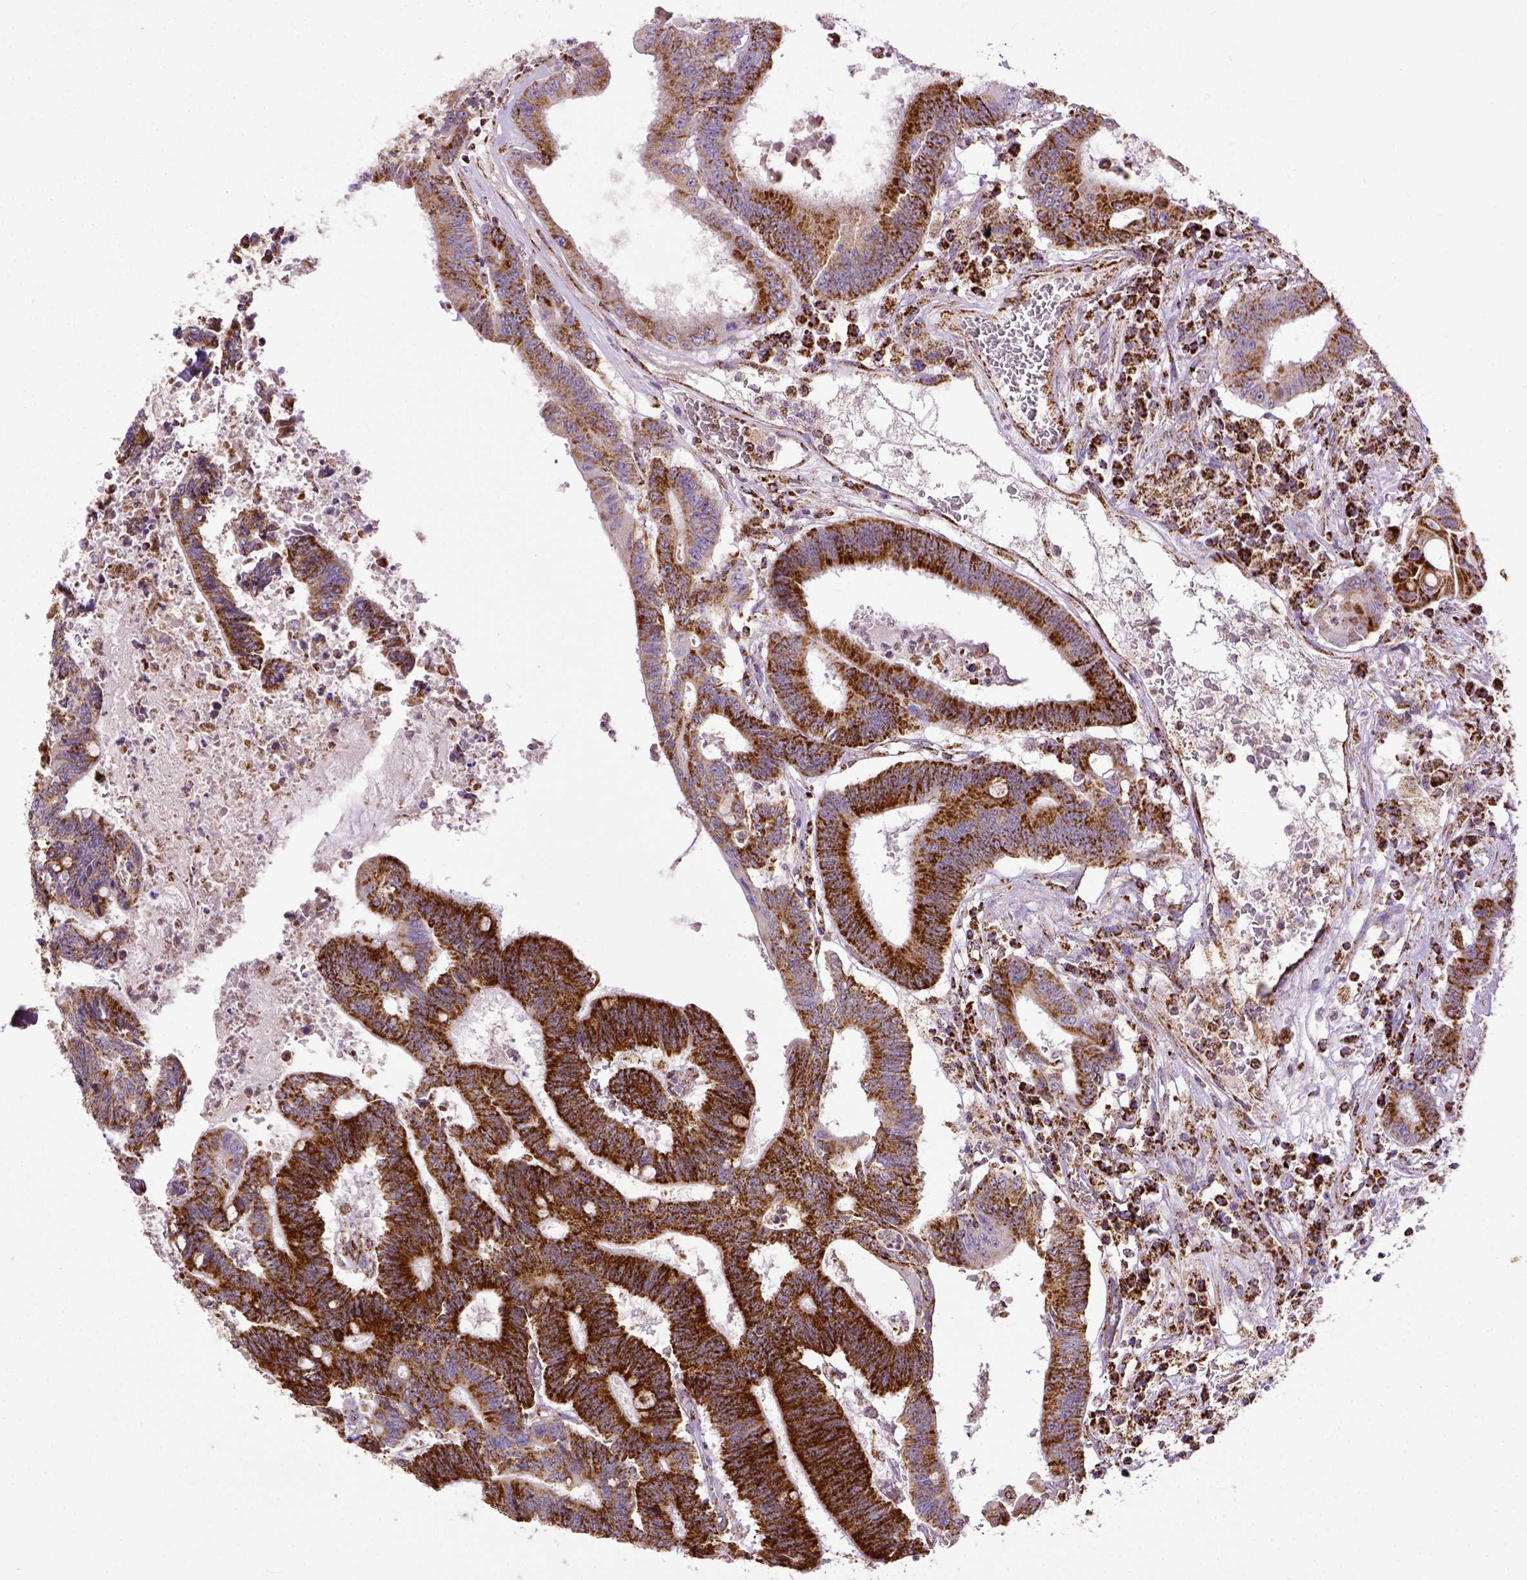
{"staining": {"intensity": "strong", "quantity": ">75%", "location": "cytoplasmic/membranous"}, "tissue": "colorectal cancer", "cell_type": "Tumor cells", "image_type": "cancer", "snomed": [{"axis": "morphology", "description": "Adenocarcinoma, NOS"}, {"axis": "topography", "description": "Rectum"}], "caption": "Brown immunohistochemical staining in human colorectal adenocarcinoma displays strong cytoplasmic/membranous expression in approximately >75% of tumor cells.", "gene": "MT-CO1", "patient": {"sex": "male", "age": 54}}